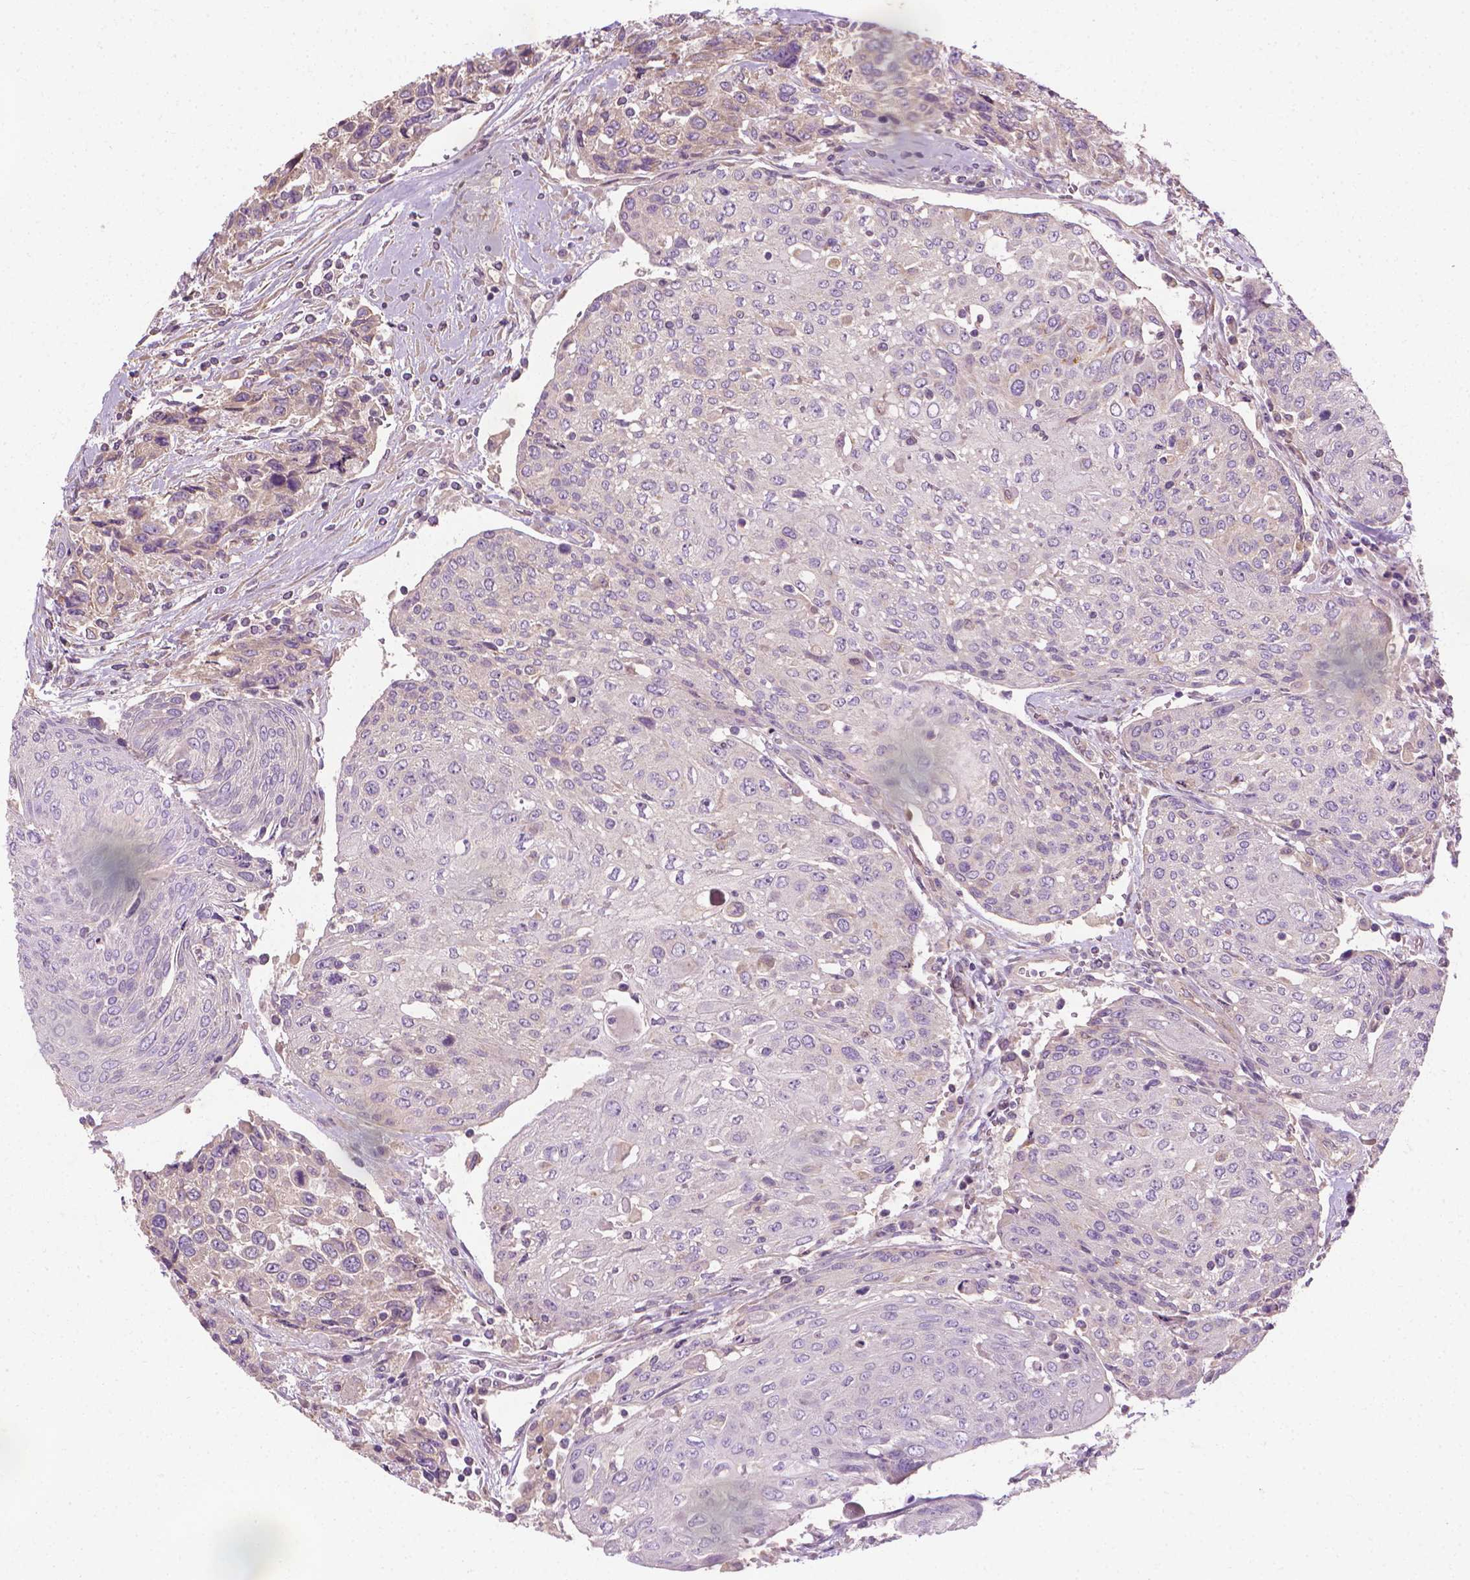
{"staining": {"intensity": "weak", "quantity": "<25%", "location": "cytoplasmic/membranous"}, "tissue": "urothelial cancer", "cell_type": "Tumor cells", "image_type": "cancer", "snomed": [{"axis": "morphology", "description": "Urothelial carcinoma, High grade"}, {"axis": "topography", "description": "Urinary bladder"}], "caption": "This micrograph is of urothelial cancer stained with immunohistochemistry to label a protein in brown with the nuclei are counter-stained blue. There is no positivity in tumor cells.", "gene": "RIIAD1", "patient": {"sex": "female", "age": 70}}